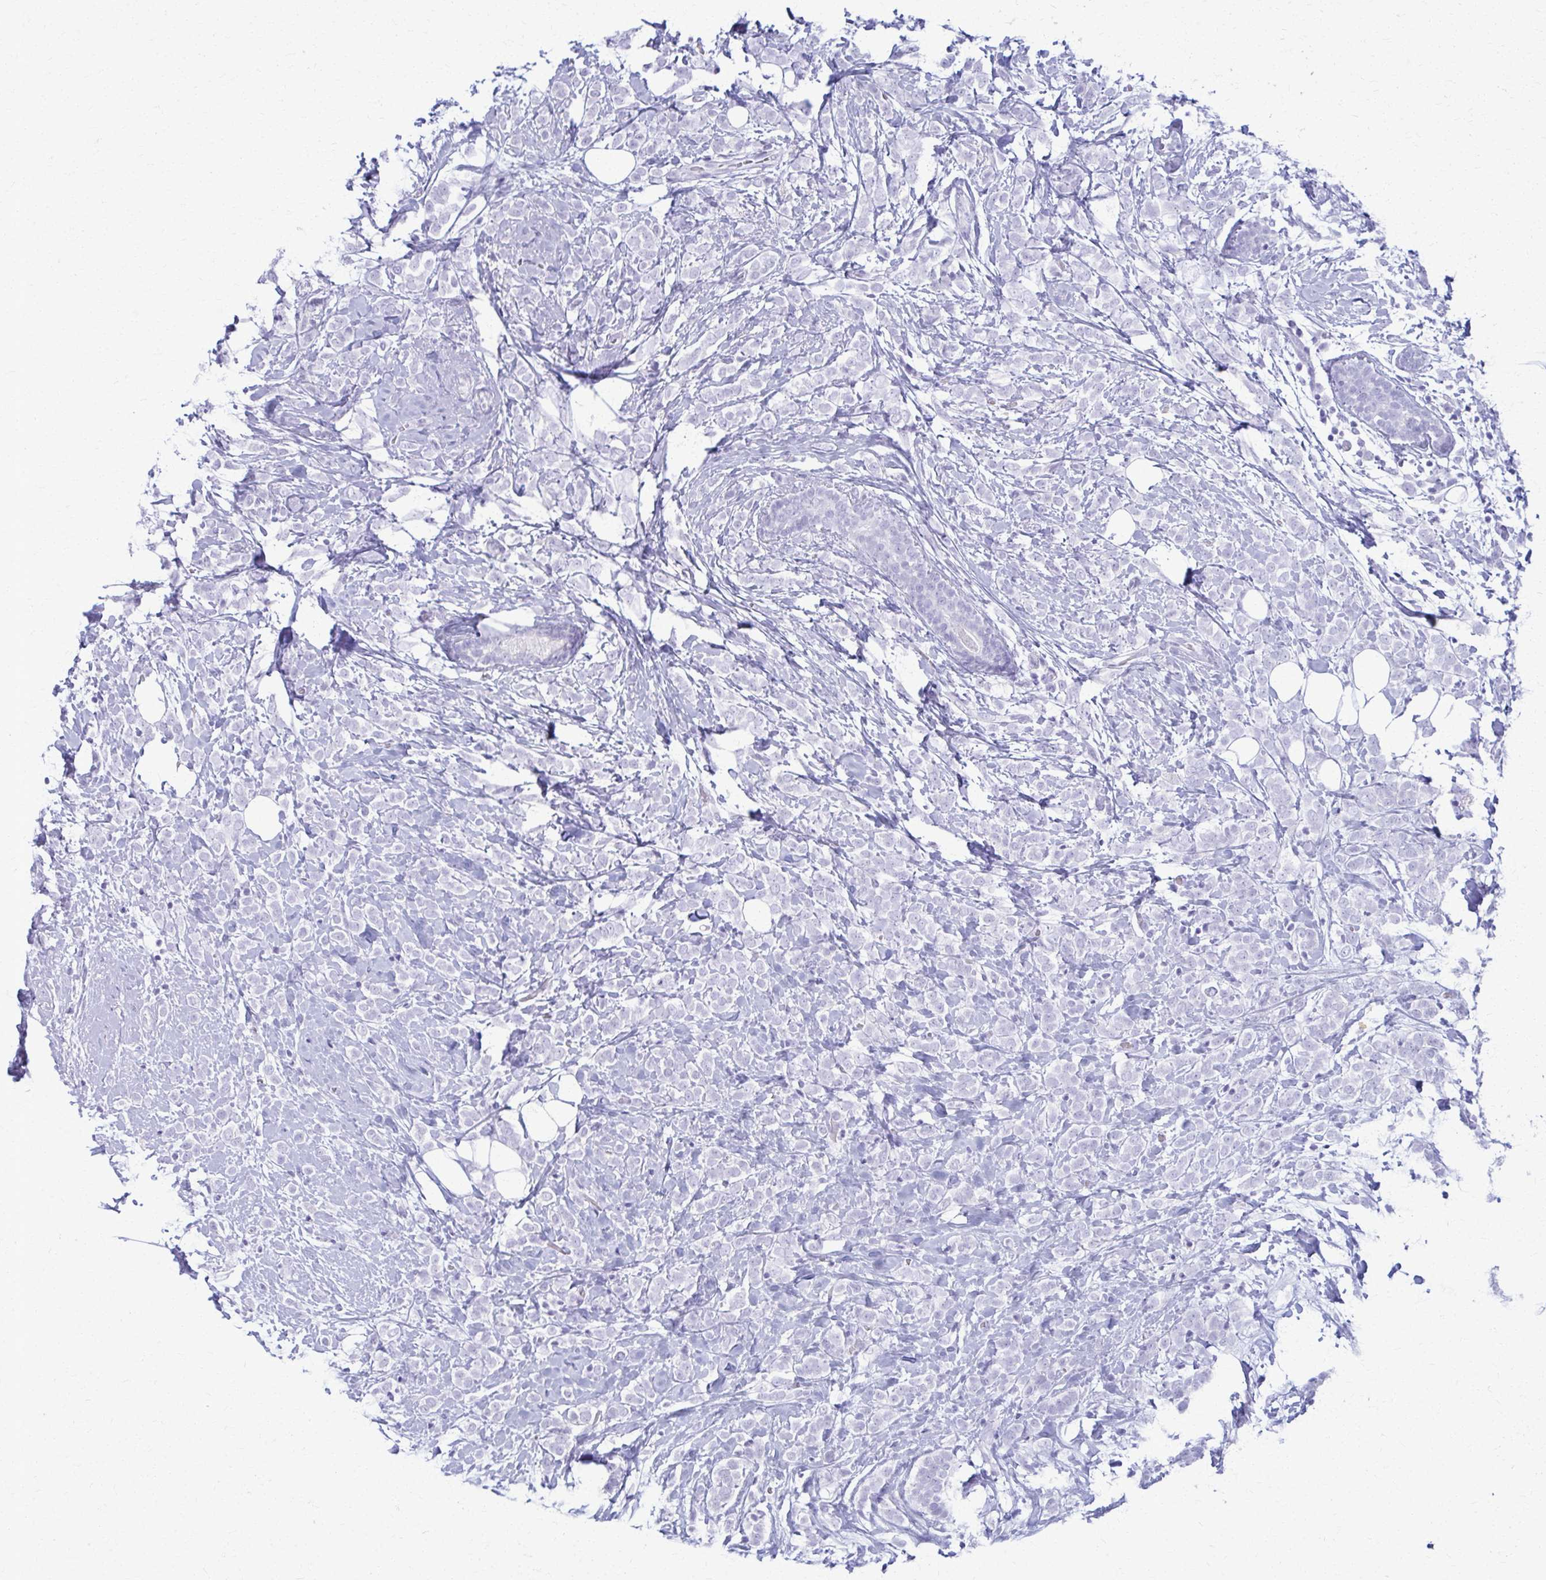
{"staining": {"intensity": "negative", "quantity": "none", "location": "none"}, "tissue": "breast cancer", "cell_type": "Tumor cells", "image_type": "cancer", "snomed": [{"axis": "morphology", "description": "Lobular carcinoma"}, {"axis": "topography", "description": "Breast"}], "caption": "Tumor cells show no significant expression in lobular carcinoma (breast).", "gene": "ACSM2B", "patient": {"sex": "female", "age": 49}}